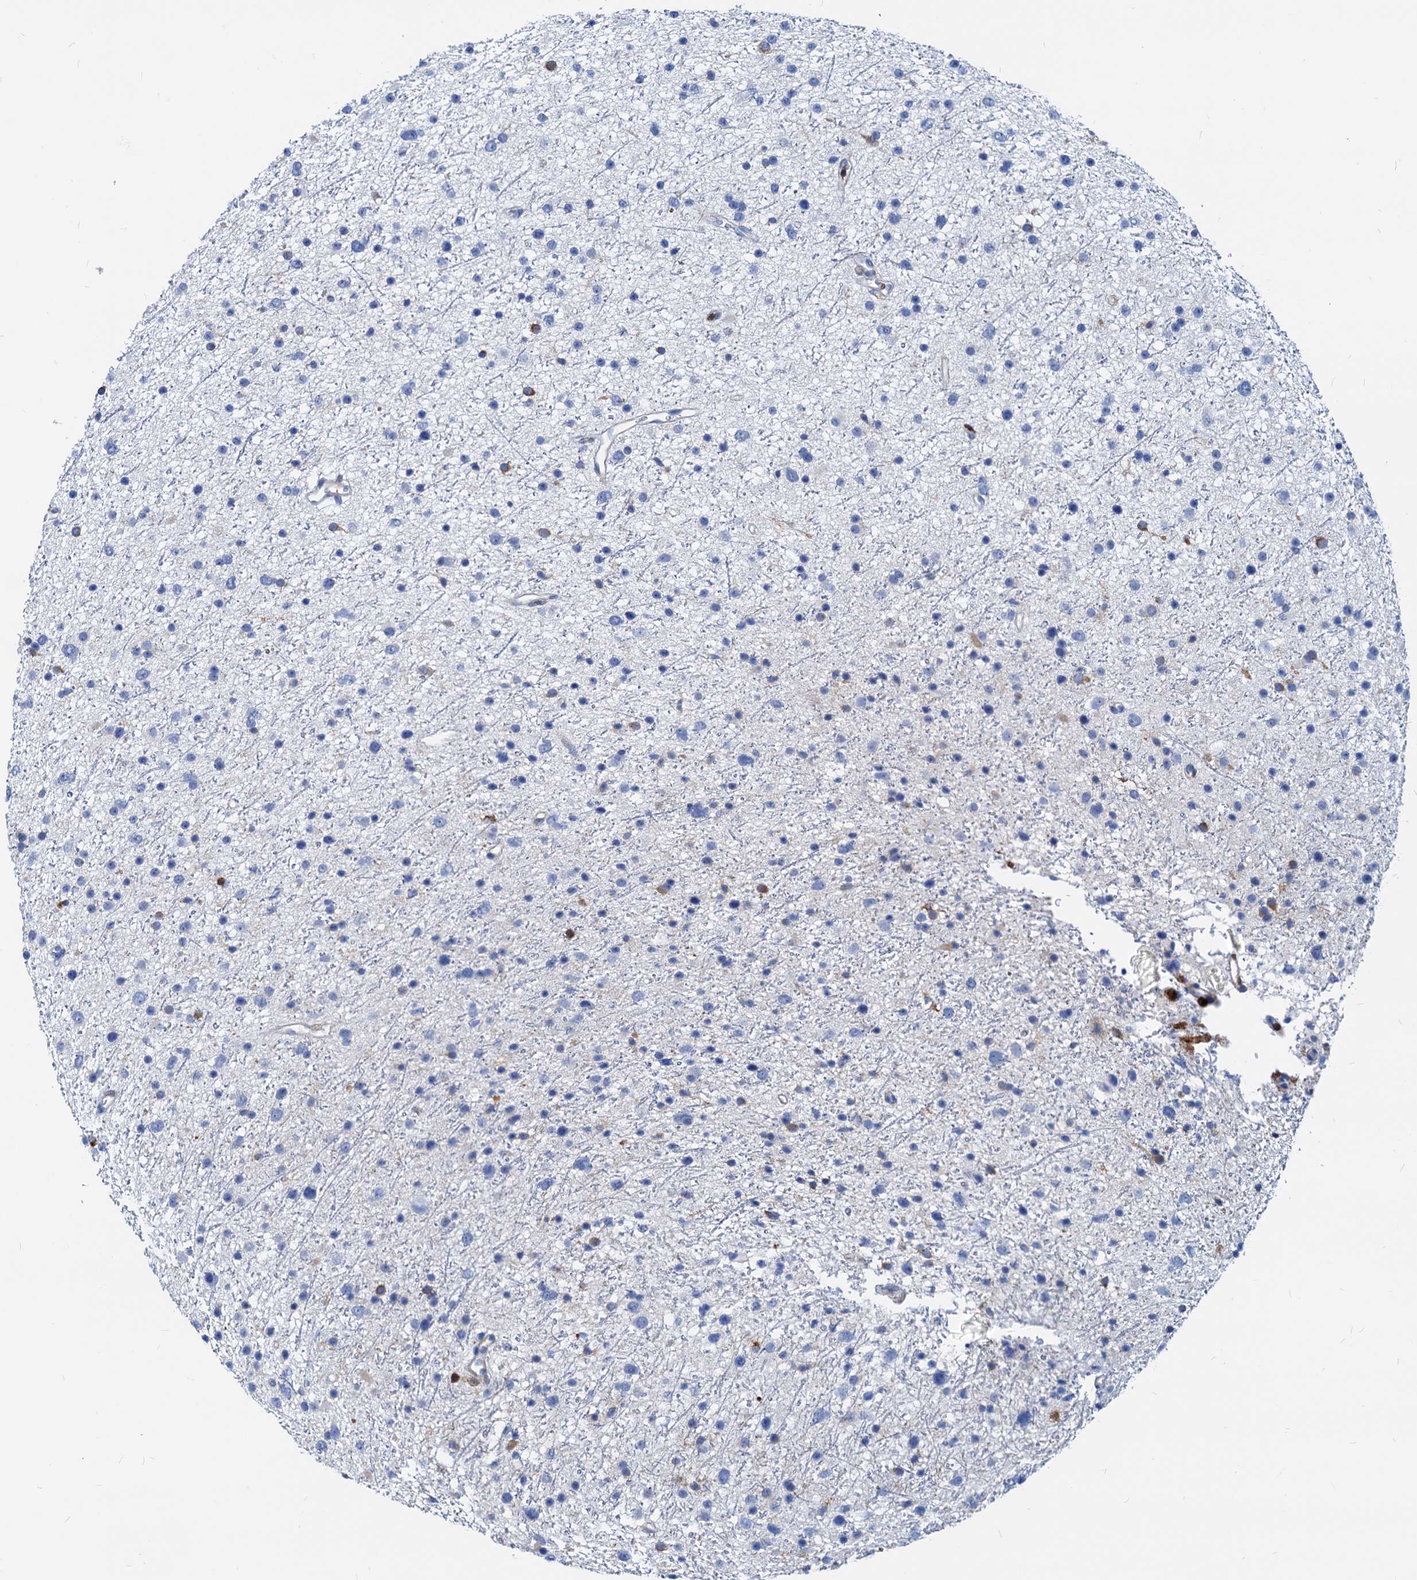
{"staining": {"intensity": "negative", "quantity": "none", "location": "none"}, "tissue": "glioma", "cell_type": "Tumor cells", "image_type": "cancer", "snomed": [{"axis": "morphology", "description": "Glioma, malignant, Low grade"}, {"axis": "topography", "description": "Cerebral cortex"}], "caption": "Glioma stained for a protein using immunohistochemistry demonstrates no staining tumor cells.", "gene": "LCP2", "patient": {"sex": "female", "age": 39}}